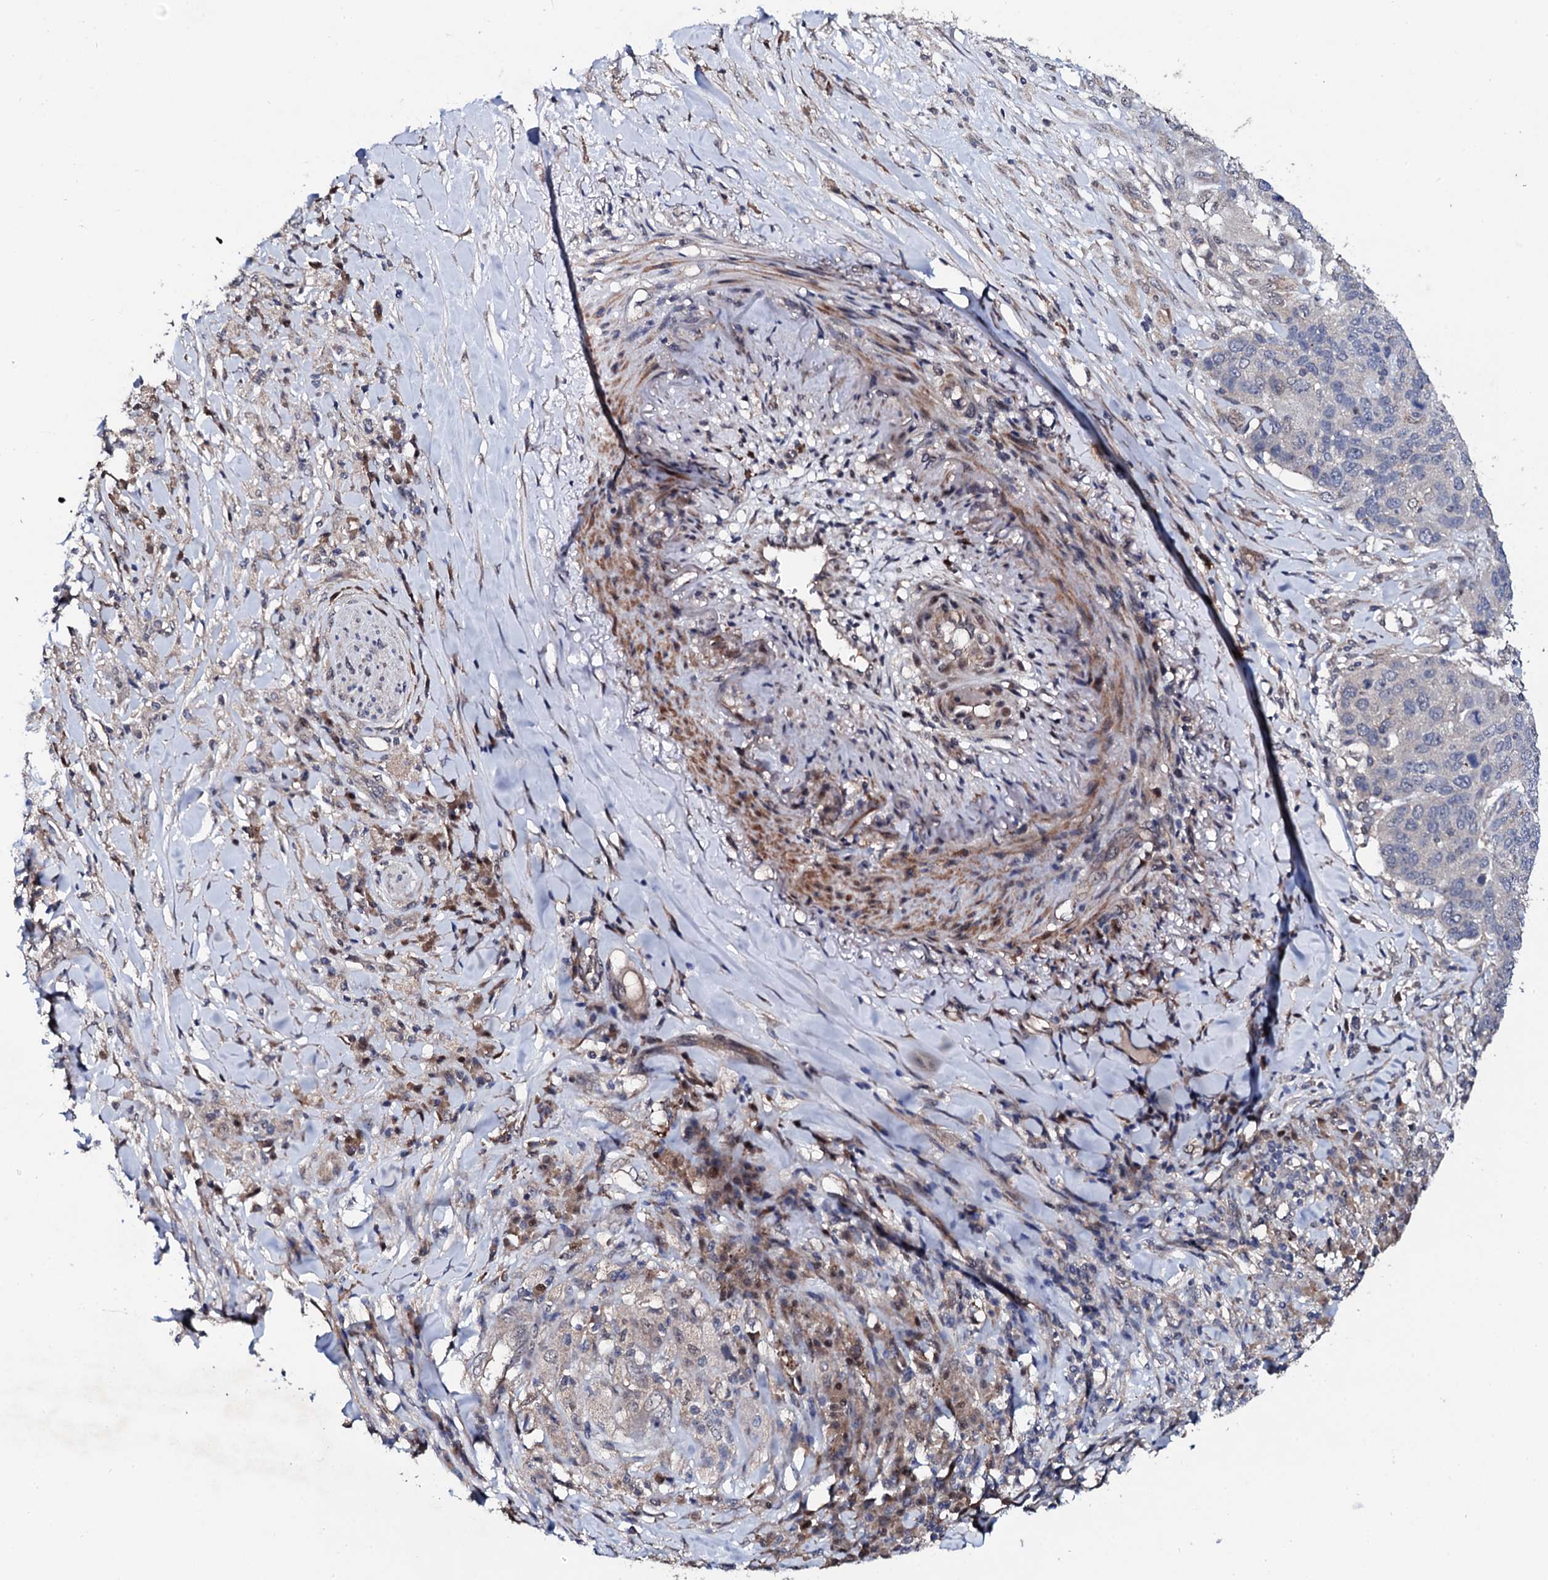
{"staining": {"intensity": "negative", "quantity": "none", "location": "none"}, "tissue": "lung cancer", "cell_type": "Tumor cells", "image_type": "cancer", "snomed": [{"axis": "morphology", "description": "Normal tissue, NOS"}, {"axis": "morphology", "description": "Squamous cell carcinoma, NOS"}, {"axis": "topography", "description": "Lymph node"}, {"axis": "topography", "description": "Lung"}], "caption": "This is an immunohistochemistry (IHC) photomicrograph of lung cancer (squamous cell carcinoma). There is no positivity in tumor cells.", "gene": "IP6K1", "patient": {"sex": "male", "age": 66}}